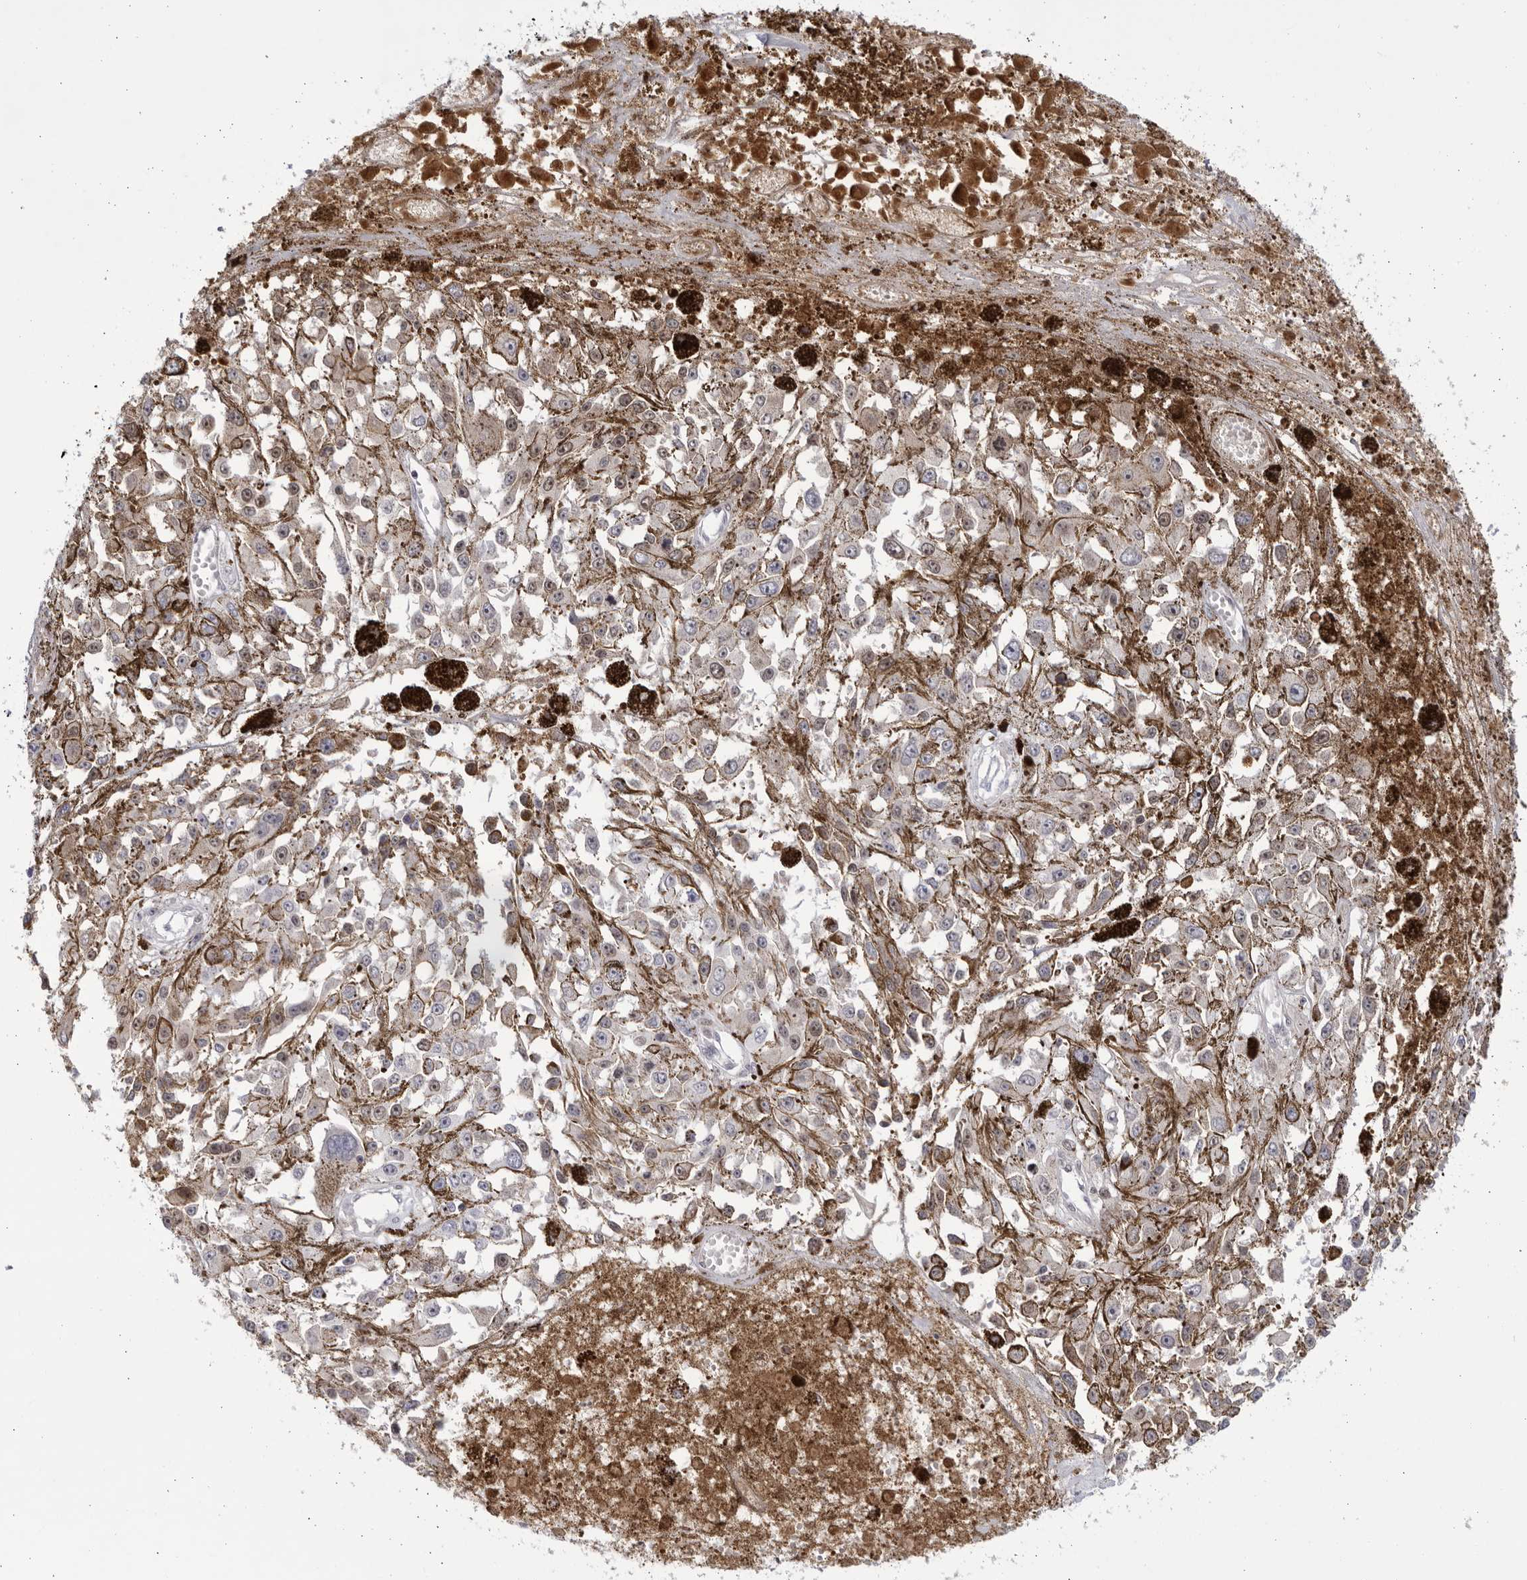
{"staining": {"intensity": "negative", "quantity": "none", "location": "none"}, "tissue": "melanoma", "cell_type": "Tumor cells", "image_type": "cancer", "snomed": [{"axis": "morphology", "description": "Malignant melanoma, Metastatic site"}, {"axis": "topography", "description": "Lymph node"}], "caption": "There is no significant staining in tumor cells of melanoma.", "gene": "CNBD1", "patient": {"sex": "male", "age": 59}}